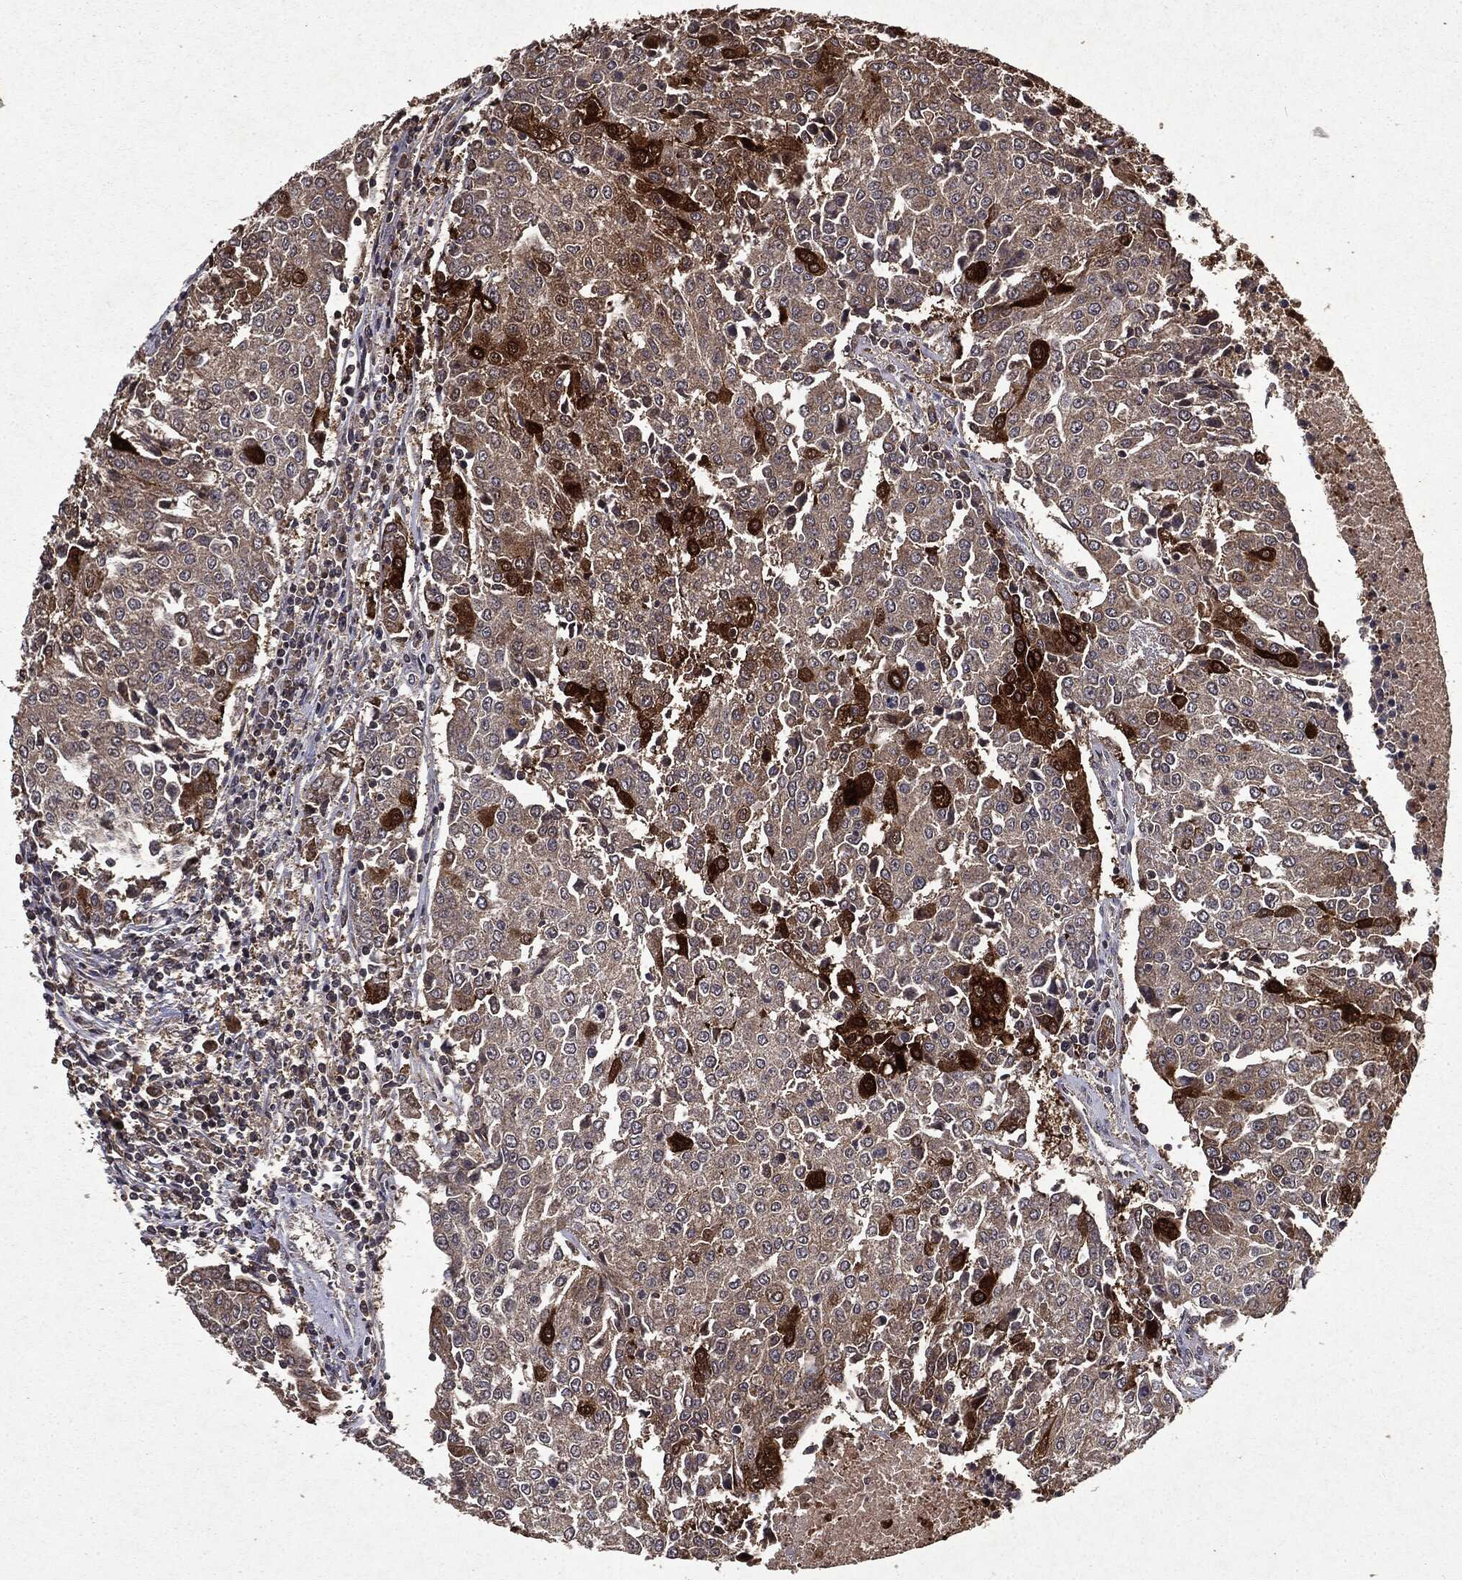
{"staining": {"intensity": "moderate", "quantity": "<25%", "location": "cytoplasmic/membranous"}, "tissue": "urothelial cancer", "cell_type": "Tumor cells", "image_type": "cancer", "snomed": [{"axis": "morphology", "description": "Urothelial carcinoma, High grade"}, {"axis": "topography", "description": "Urinary bladder"}], "caption": "Immunohistochemical staining of urothelial carcinoma (high-grade) displays low levels of moderate cytoplasmic/membranous protein staining in approximately <25% of tumor cells.", "gene": "MTOR", "patient": {"sex": "female", "age": 85}}